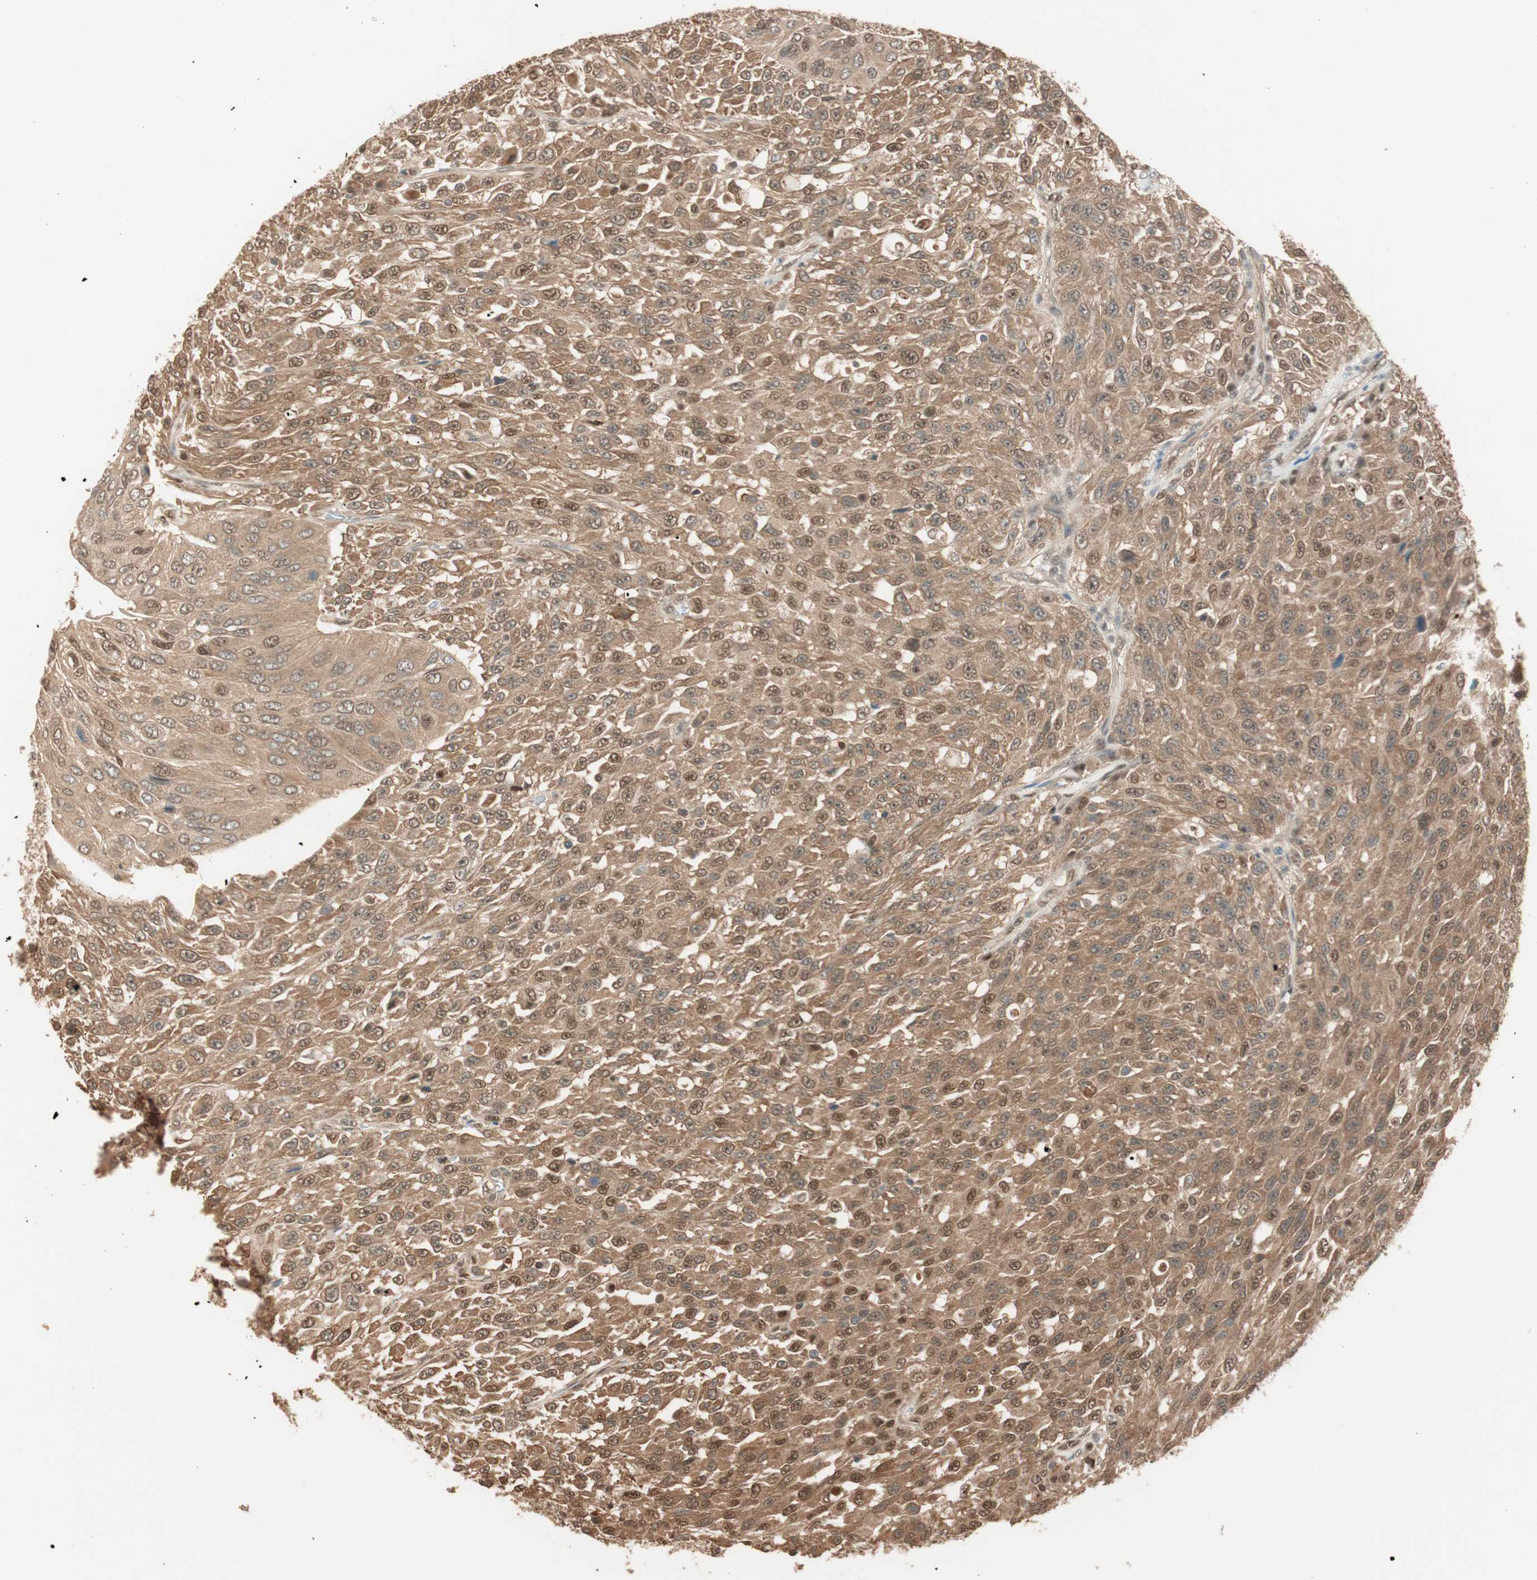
{"staining": {"intensity": "strong", "quantity": ">75%", "location": "cytoplasmic/membranous,nuclear"}, "tissue": "urothelial cancer", "cell_type": "Tumor cells", "image_type": "cancer", "snomed": [{"axis": "morphology", "description": "Urothelial carcinoma, High grade"}, {"axis": "topography", "description": "Urinary bladder"}], "caption": "A high amount of strong cytoplasmic/membranous and nuclear positivity is present in approximately >75% of tumor cells in urothelial carcinoma (high-grade) tissue.", "gene": "ZNF443", "patient": {"sex": "male", "age": 66}}